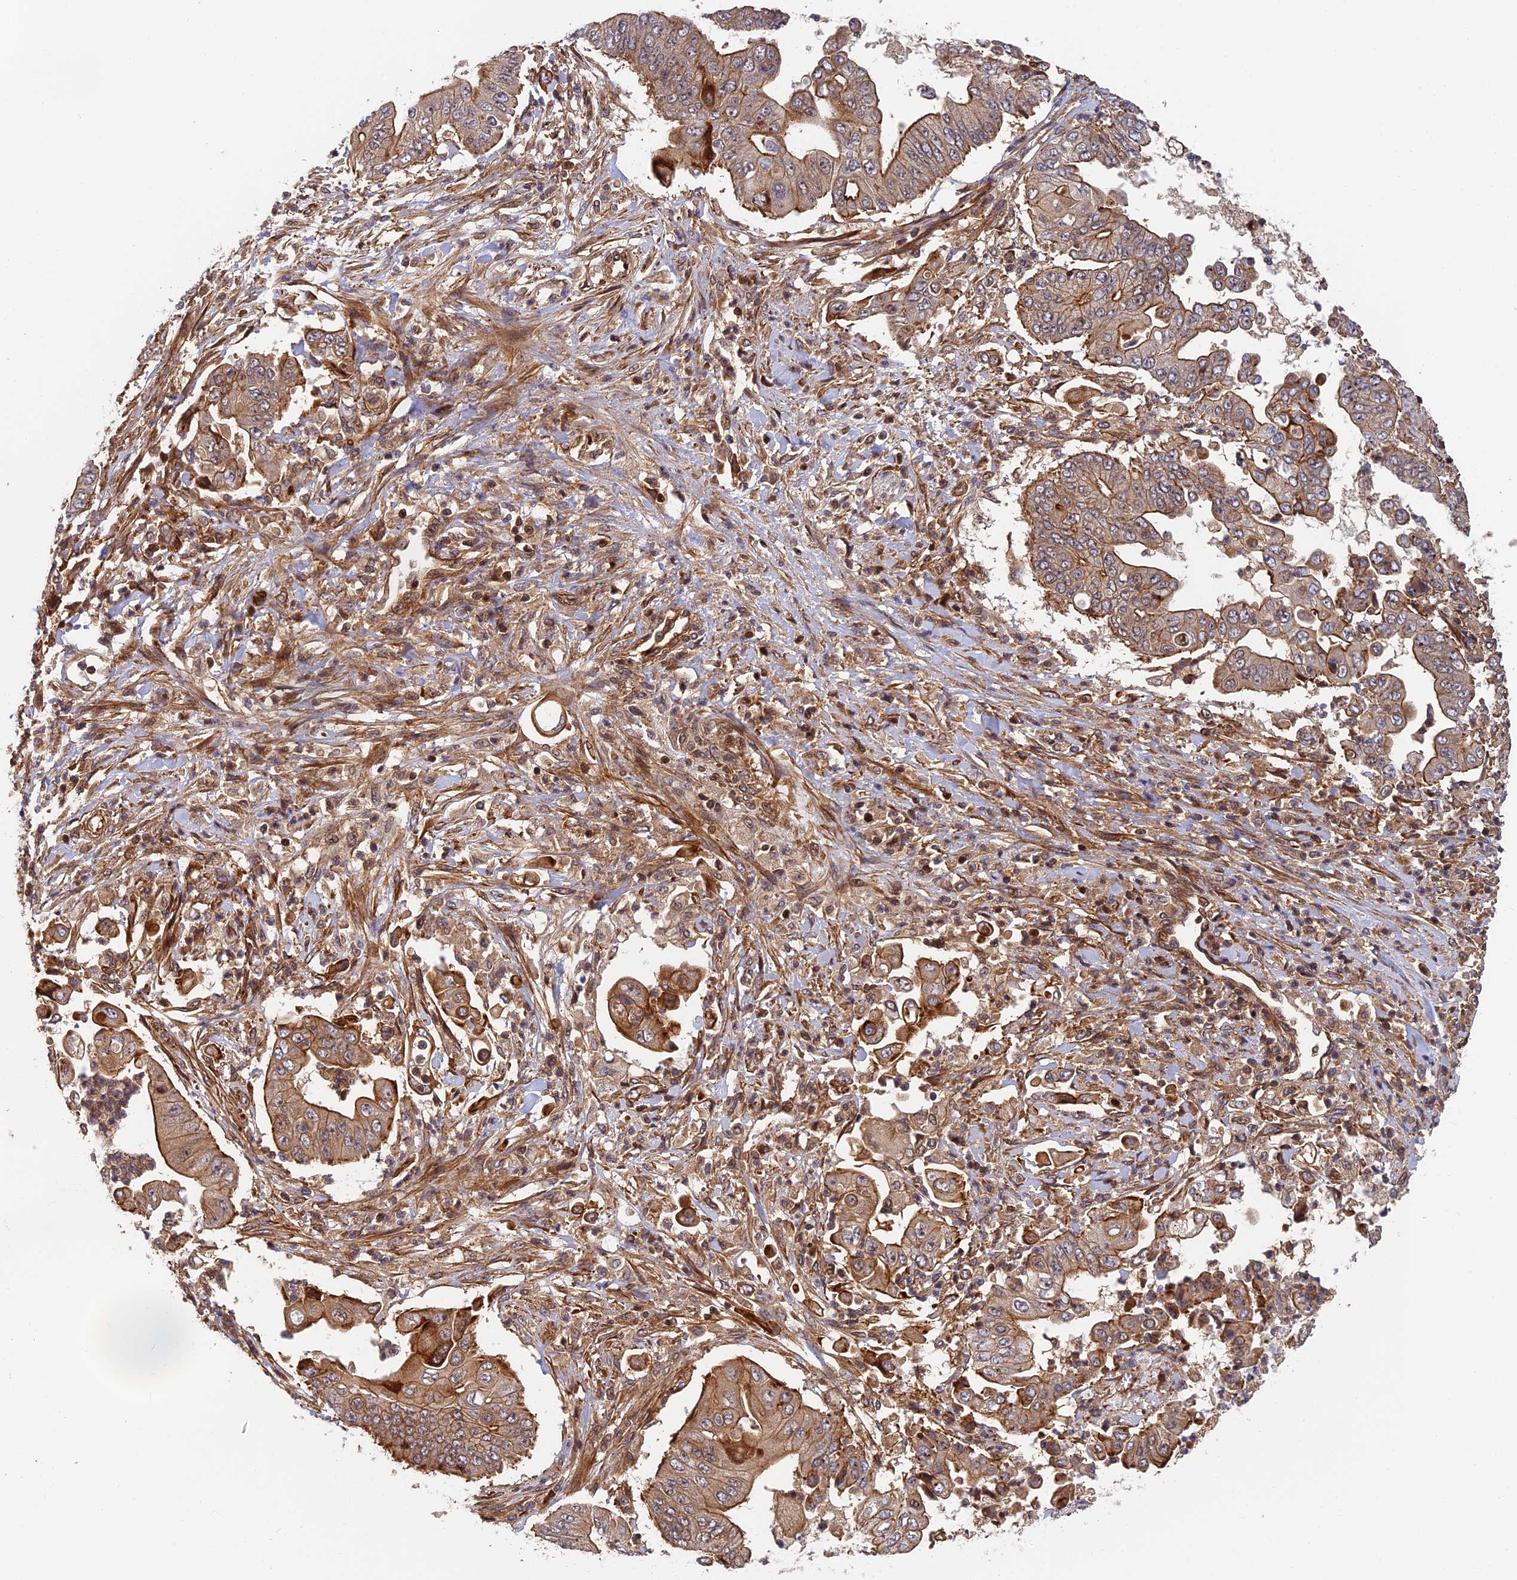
{"staining": {"intensity": "moderate", "quantity": ">75%", "location": "cytoplasmic/membranous"}, "tissue": "pancreatic cancer", "cell_type": "Tumor cells", "image_type": "cancer", "snomed": [{"axis": "morphology", "description": "Adenocarcinoma, NOS"}, {"axis": "topography", "description": "Pancreas"}], "caption": "Human pancreatic cancer (adenocarcinoma) stained with a protein marker exhibits moderate staining in tumor cells.", "gene": "OSBPL1A", "patient": {"sex": "female", "age": 77}}